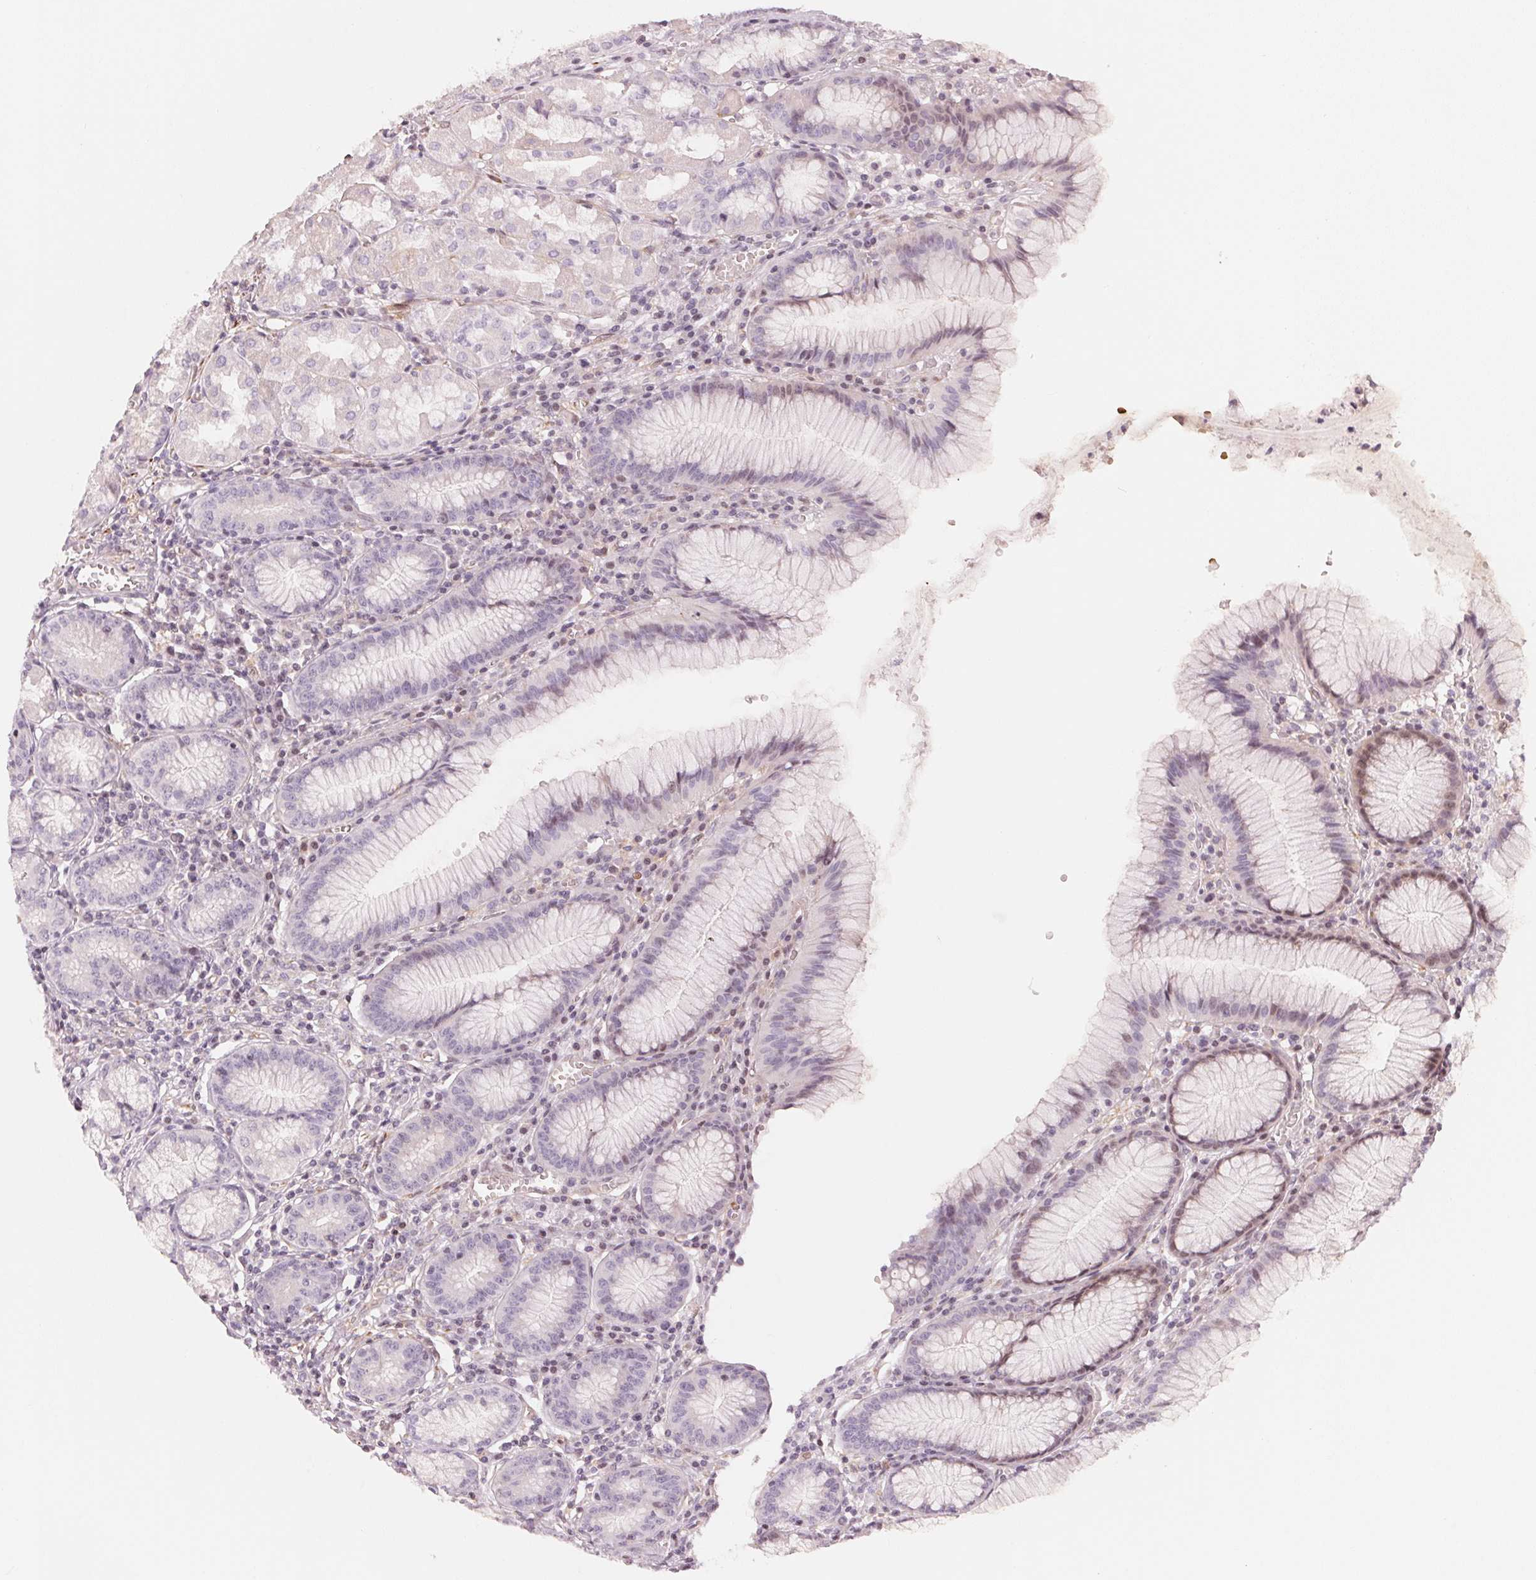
{"staining": {"intensity": "negative", "quantity": "none", "location": "none"}, "tissue": "stomach", "cell_type": "Glandular cells", "image_type": "normal", "snomed": [{"axis": "morphology", "description": "Normal tissue, NOS"}, {"axis": "topography", "description": "Stomach"}], "caption": "Immunohistochemistry (IHC) image of normal stomach: human stomach stained with DAB reveals no significant protein expression in glandular cells.", "gene": "SLC17A4", "patient": {"sex": "male", "age": 55}}